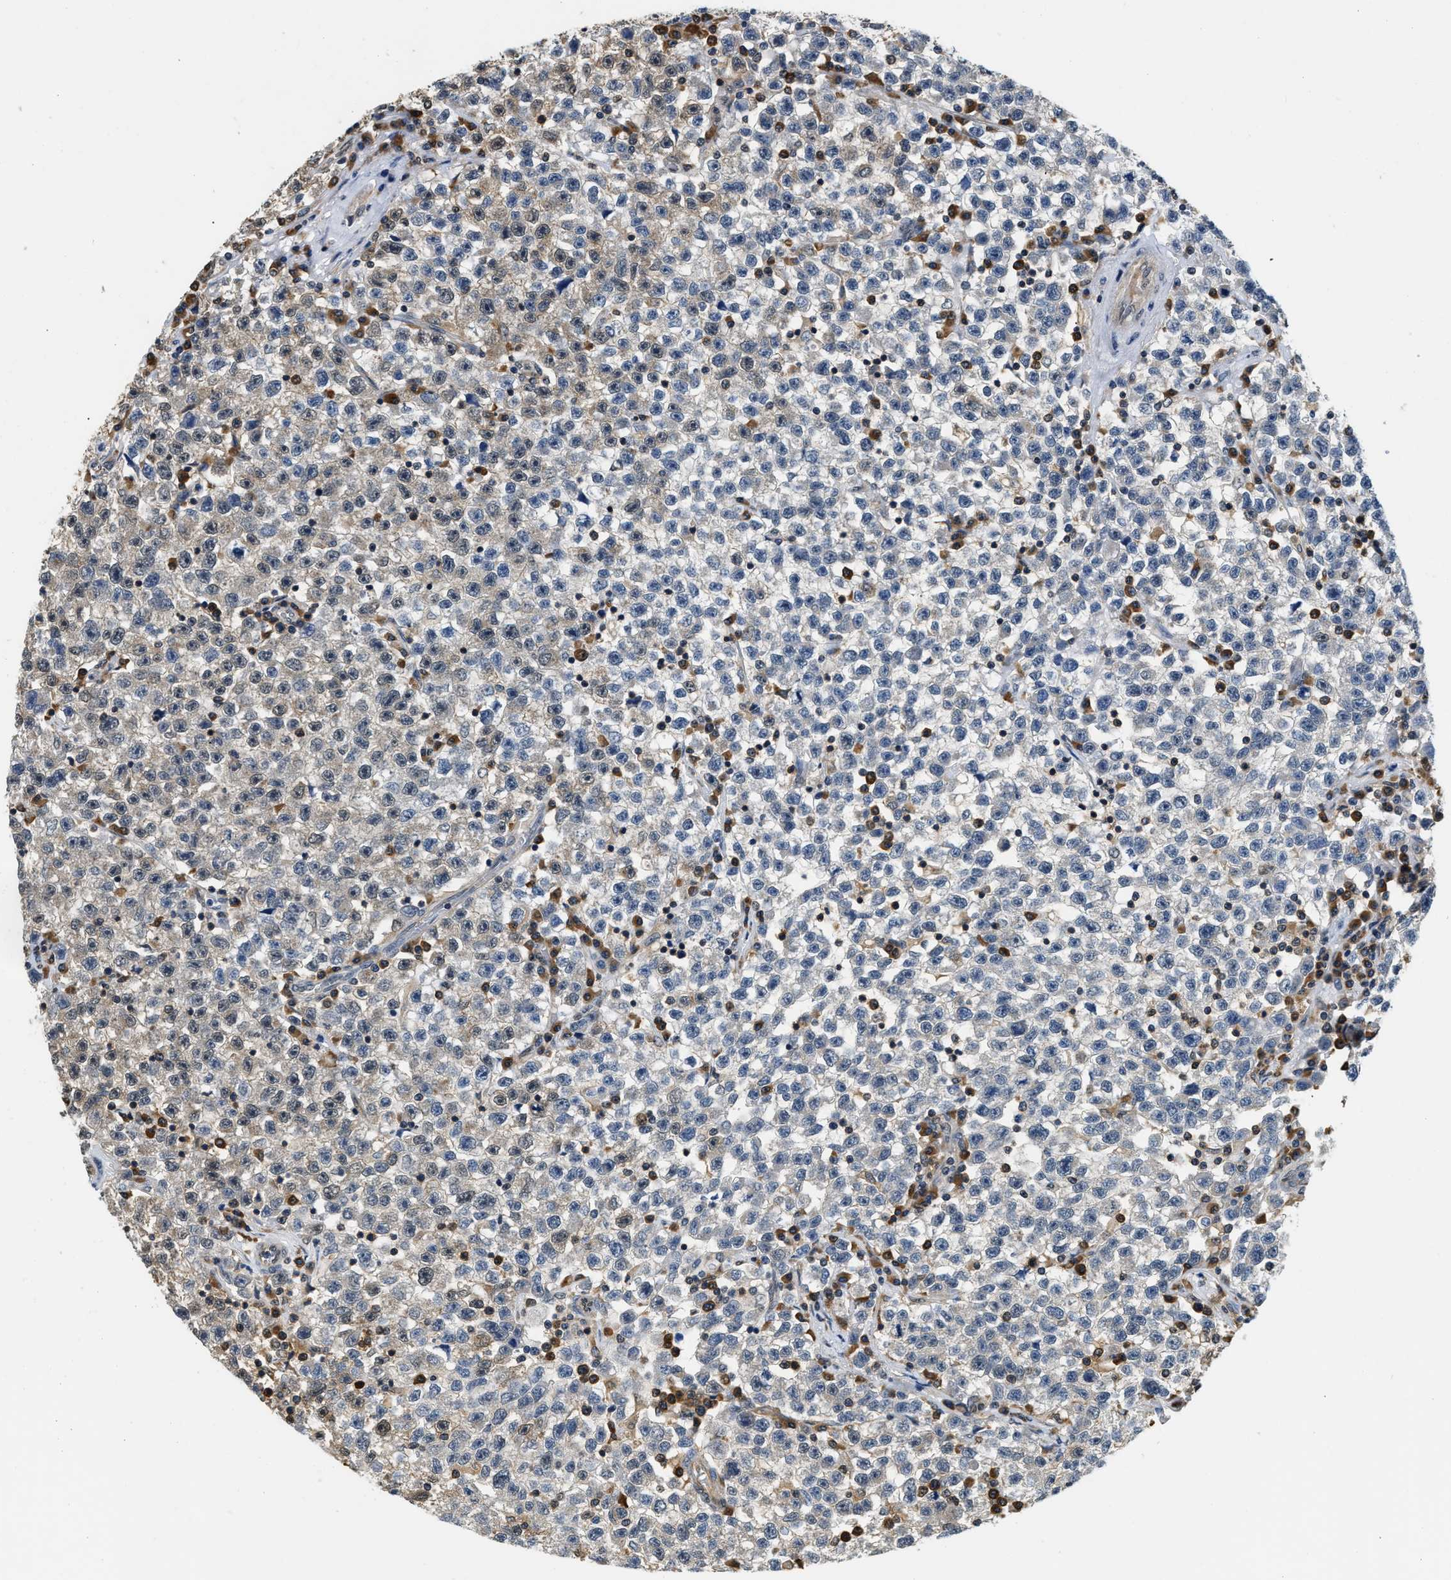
{"staining": {"intensity": "weak", "quantity": "<25%", "location": "cytoplasmic/membranous"}, "tissue": "testis cancer", "cell_type": "Tumor cells", "image_type": "cancer", "snomed": [{"axis": "morphology", "description": "Seminoma, NOS"}, {"axis": "topography", "description": "Testis"}], "caption": "Immunohistochemistry (IHC) histopathology image of neoplastic tissue: human testis cancer stained with DAB (3,3'-diaminobenzidine) shows no significant protein positivity in tumor cells. (DAB IHC, high magnification).", "gene": "BCL7C", "patient": {"sex": "male", "age": 22}}